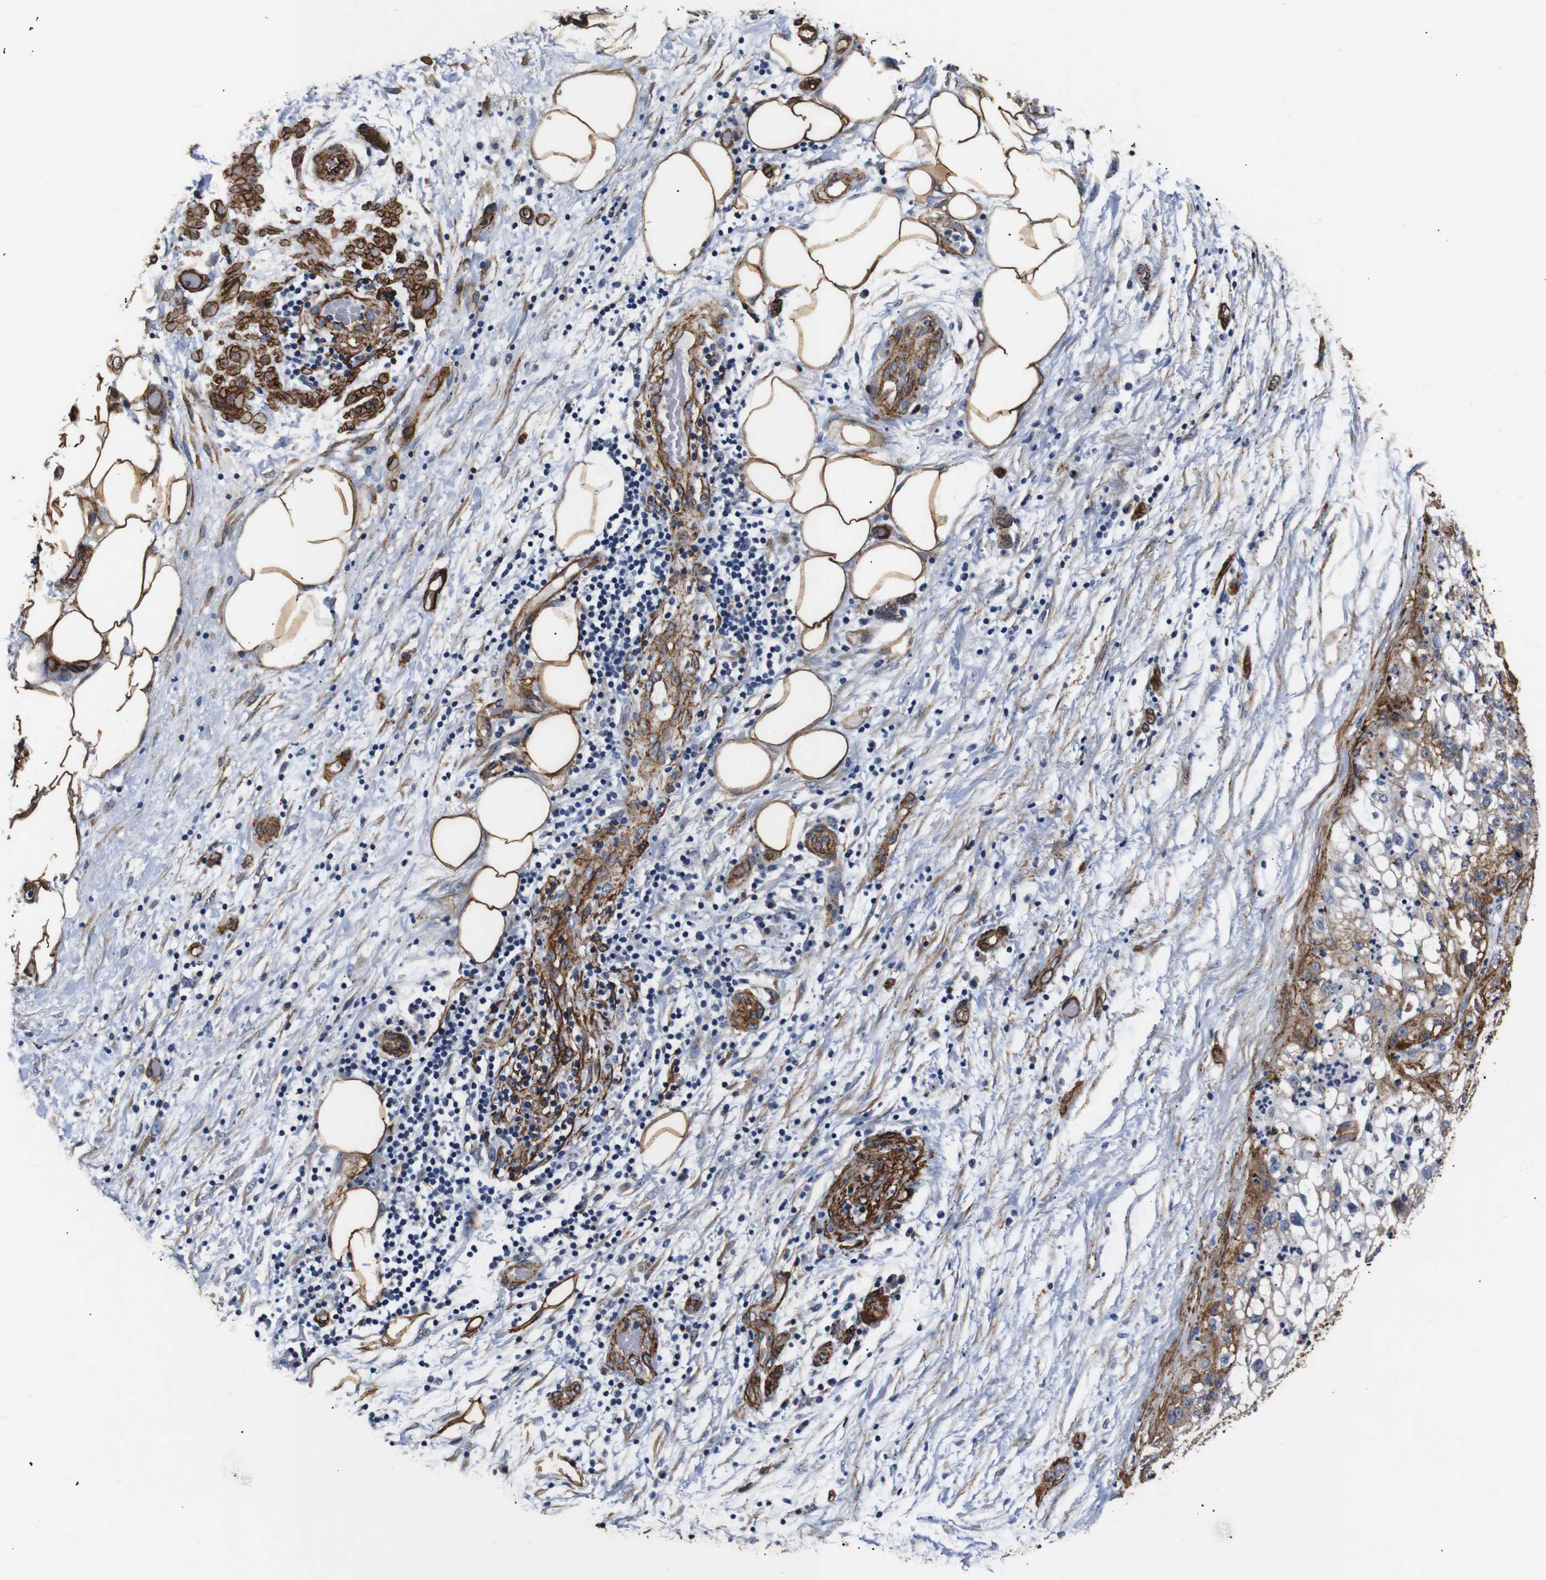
{"staining": {"intensity": "moderate", "quantity": ">75%", "location": "cytoplasmic/membranous"}, "tissue": "lung cancer", "cell_type": "Tumor cells", "image_type": "cancer", "snomed": [{"axis": "morphology", "description": "Inflammation, NOS"}, {"axis": "morphology", "description": "Squamous cell carcinoma, NOS"}, {"axis": "topography", "description": "Lymph node"}, {"axis": "topography", "description": "Soft tissue"}, {"axis": "topography", "description": "Lung"}], "caption": "IHC of human lung cancer shows medium levels of moderate cytoplasmic/membranous positivity in about >75% of tumor cells. (DAB (3,3'-diaminobenzidine) IHC with brightfield microscopy, high magnification).", "gene": "CAV2", "patient": {"sex": "male", "age": 66}}